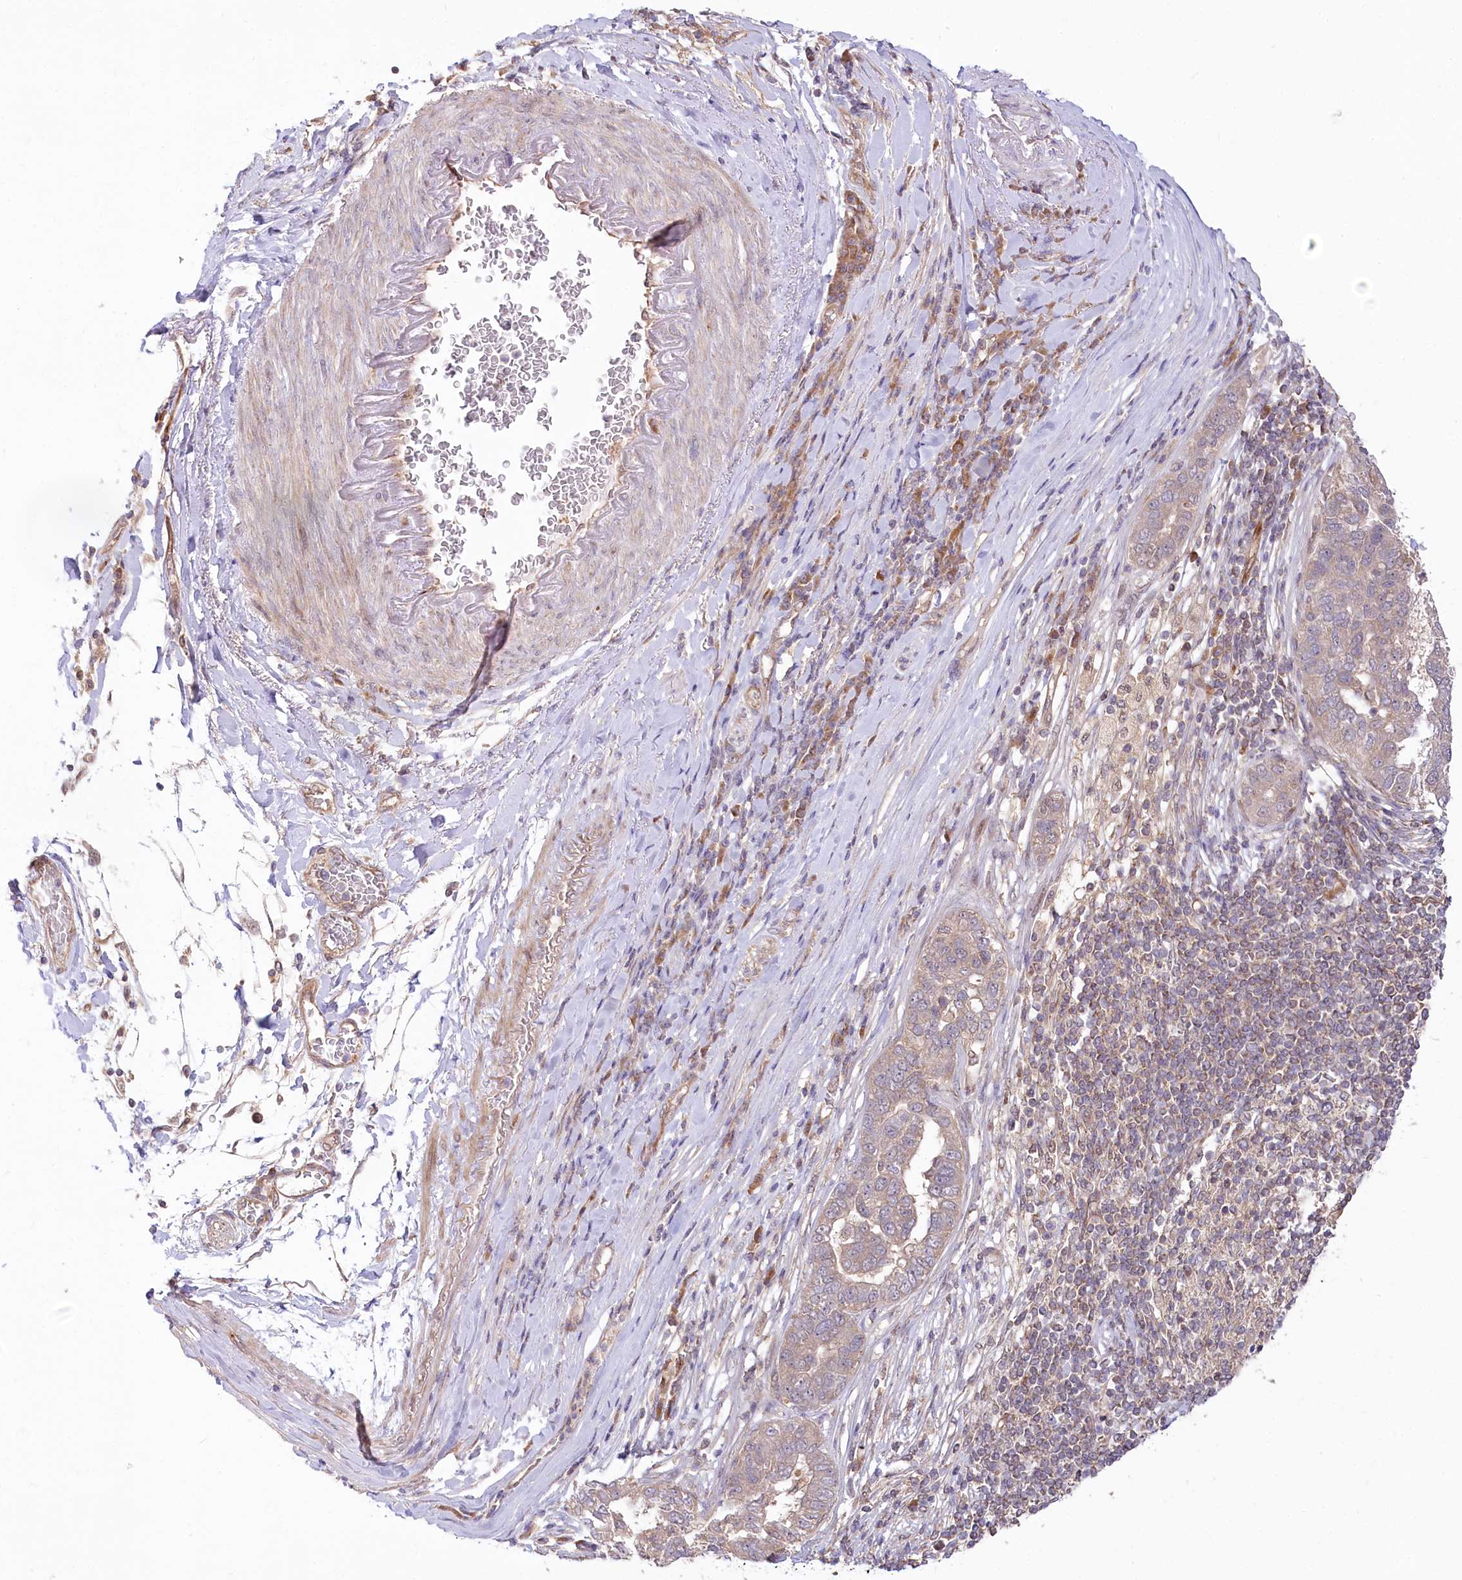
{"staining": {"intensity": "weak", "quantity": "25%-75%", "location": "cytoplasmic/membranous"}, "tissue": "pancreatic cancer", "cell_type": "Tumor cells", "image_type": "cancer", "snomed": [{"axis": "morphology", "description": "Adenocarcinoma, NOS"}, {"axis": "topography", "description": "Pancreas"}], "caption": "Brown immunohistochemical staining in human adenocarcinoma (pancreatic) displays weak cytoplasmic/membranous positivity in approximately 25%-75% of tumor cells.", "gene": "CEP70", "patient": {"sex": "female", "age": 61}}